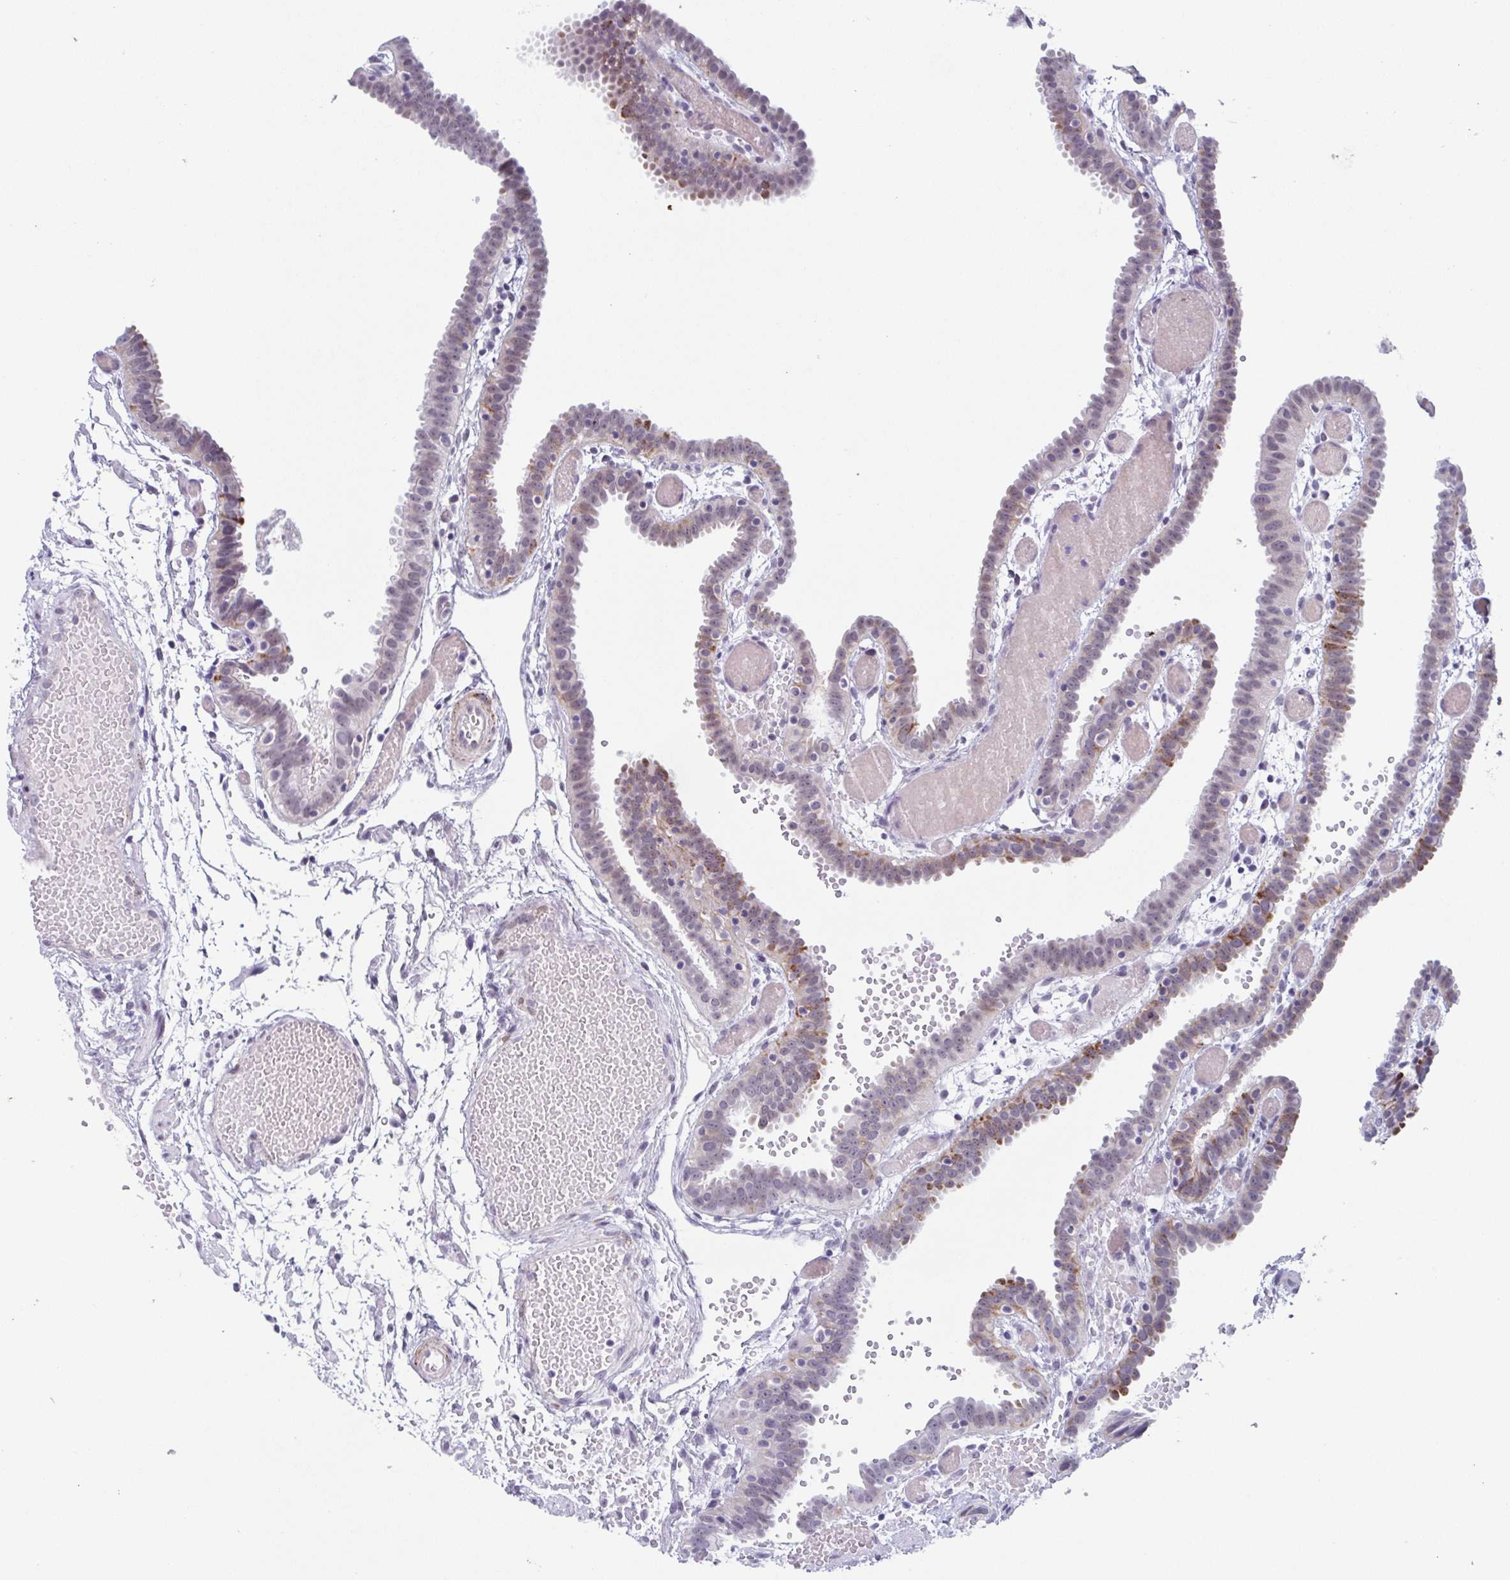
{"staining": {"intensity": "weak", "quantity": "25%-75%", "location": "cytoplasmic/membranous,nuclear"}, "tissue": "fallopian tube", "cell_type": "Glandular cells", "image_type": "normal", "snomed": [{"axis": "morphology", "description": "Normal tissue, NOS"}, {"axis": "topography", "description": "Fallopian tube"}], "caption": "Benign fallopian tube shows weak cytoplasmic/membranous,nuclear expression in about 25%-75% of glandular cells, visualized by immunohistochemistry. Immunohistochemistry stains the protein of interest in brown and the nuclei are stained blue.", "gene": "ZFP64", "patient": {"sex": "female", "age": 37}}